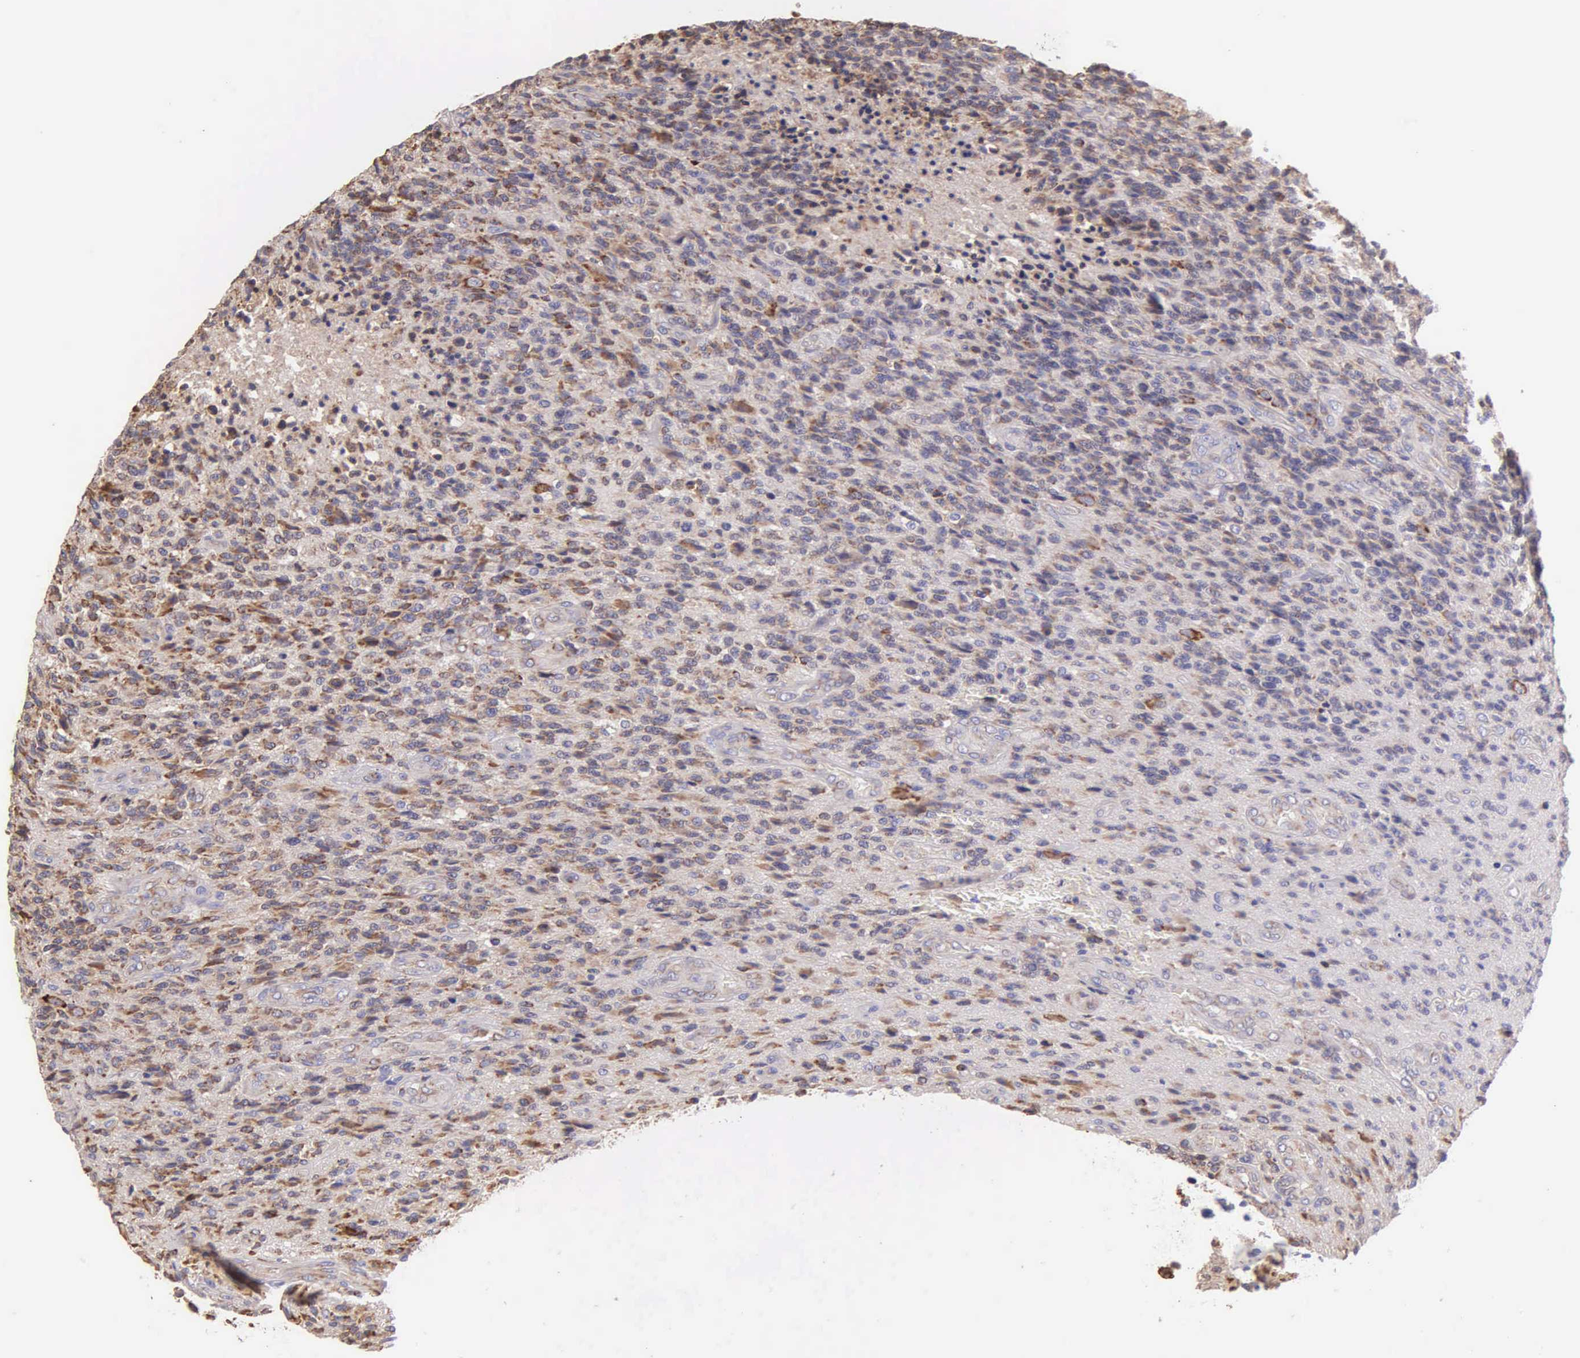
{"staining": {"intensity": "strong", "quantity": ">75%", "location": "cytoplasmic/membranous"}, "tissue": "glioma", "cell_type": "Tumor cells", "image_type": "cancer", "snomed": [{"axis": "morphology", "description": "Glioma, malignant, High grade"}, {"axis": "topography", "description": "Brain"}], "caption": "Immunohistochemistry photomicrograph of neoplastic tissue: human glioma stained using IHC exhibits high levels of strong protein expression localized specifically in the cytoplasmic/membranous of tumor cells, appearing as a cytoplasmic/membranous brown color.", "gene": "CKAP4", "patient": {"sex": "male", "age": 36}}